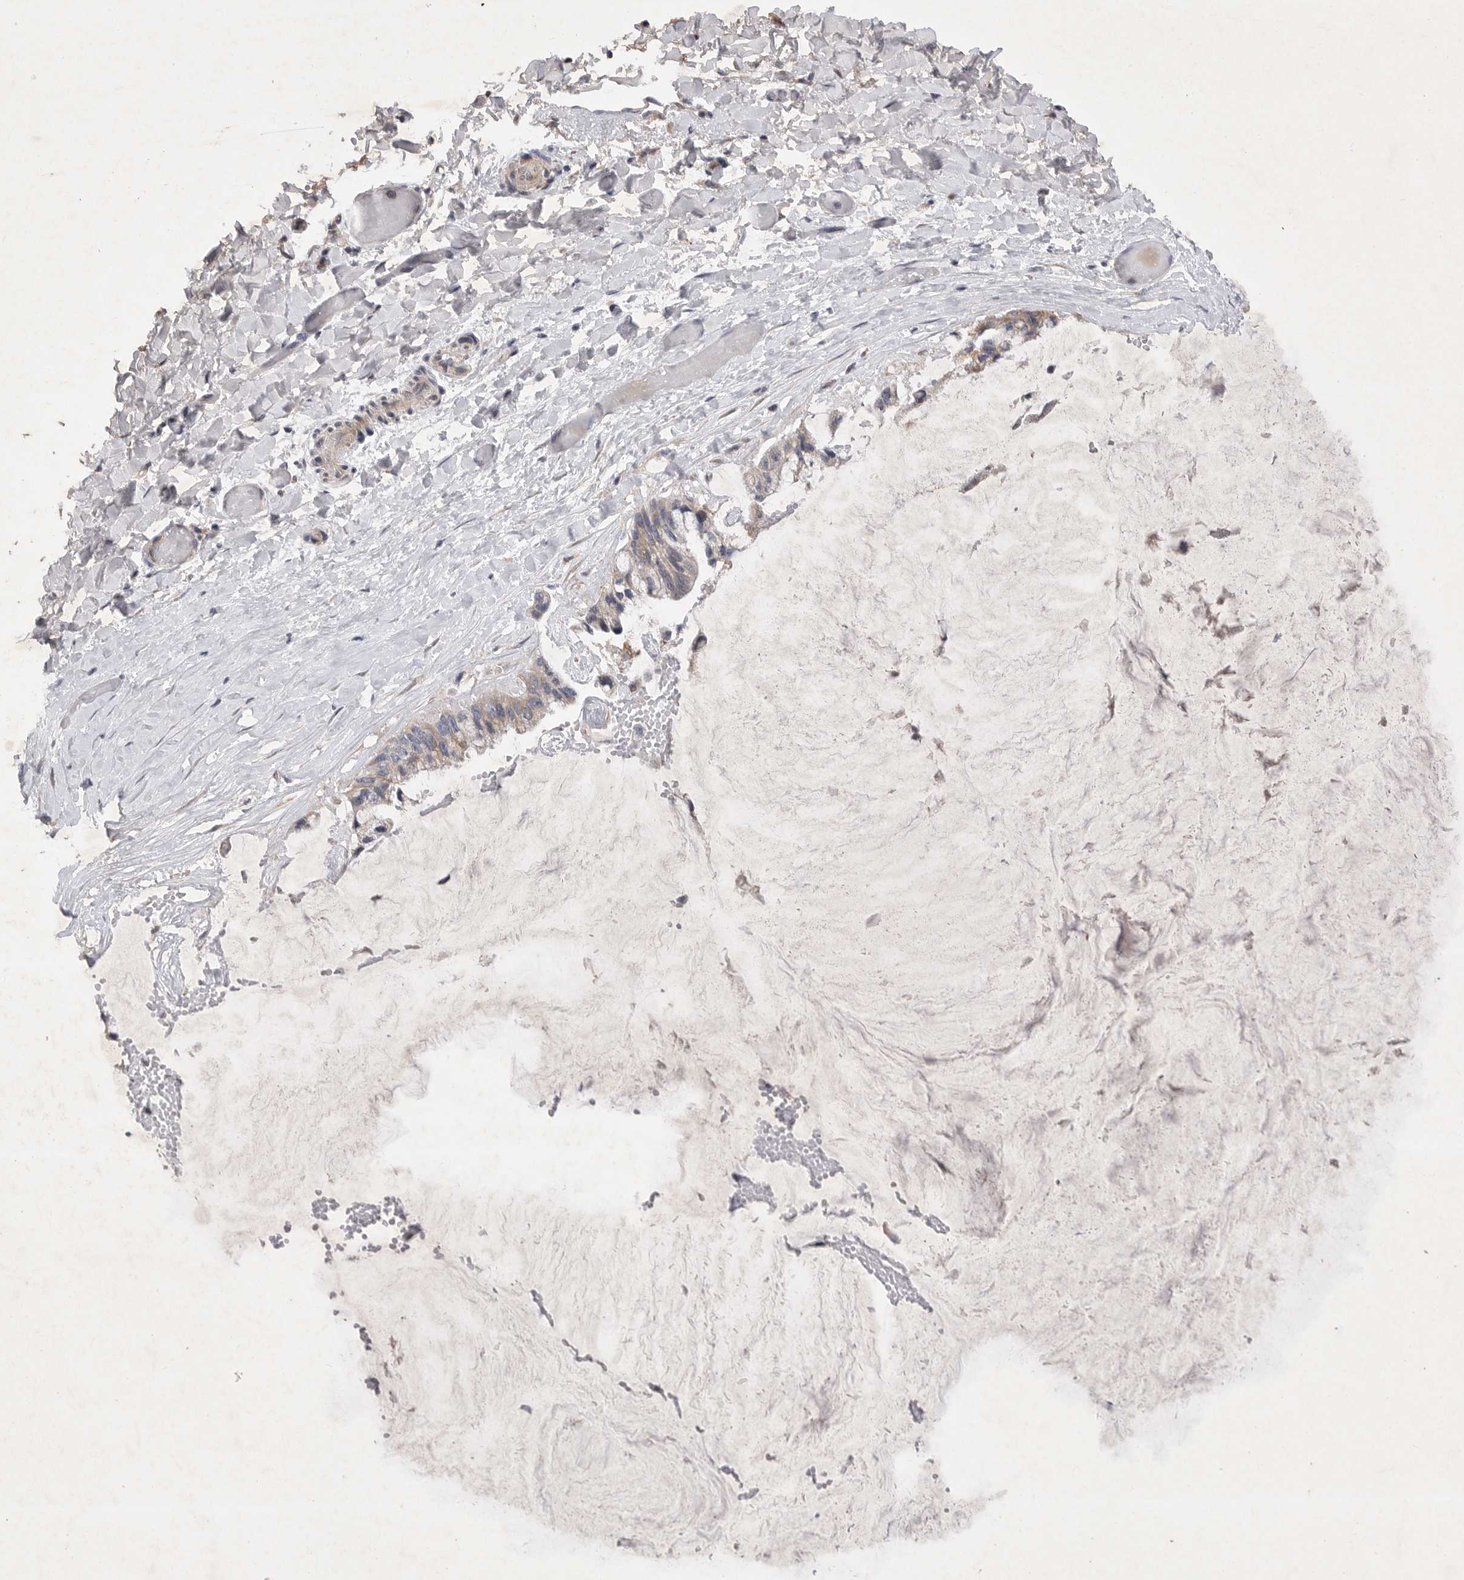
{"staining": {"intensity": "weak", "quantity": "25%-75%", "location": "cytoplasmic/membranous"}, "tissue": "ovarian cancer", "cell_type": "Tumor cells", "image_type": "cancer", "snomed": [{"axis": "morphology", "description": "Cystadenocarcinoma, mucinous, NOS"}, {"axis": "topography", "description": "Ovary"}], "caption": "Ovarian cancer (mucinous cystadenocarcinoma) stained with a protein marker reveals weak staining in tumor cells.", "gene": "EDEM3", "patient": {"sex": "female", "age": 39}}